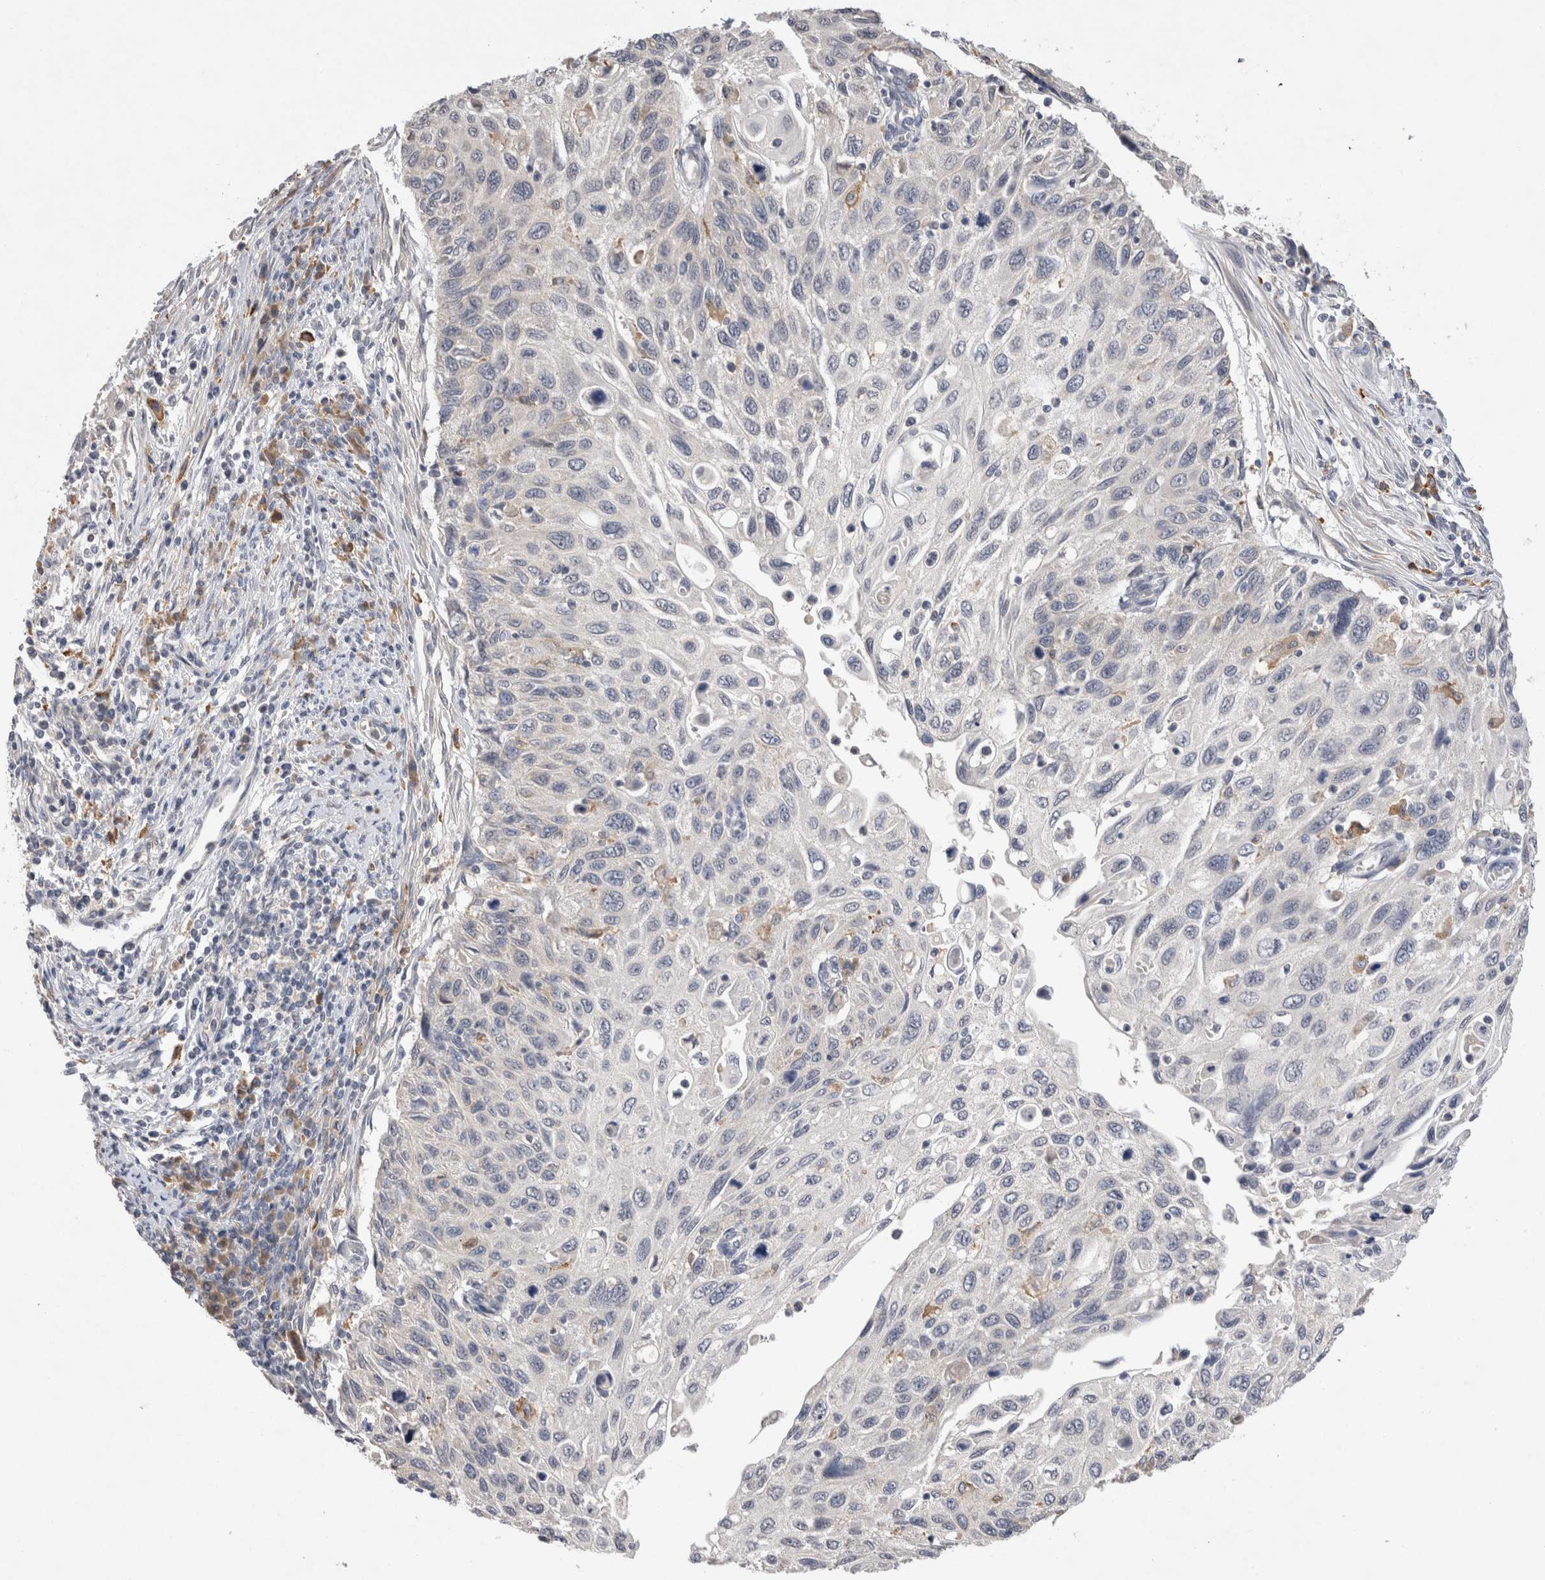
{"staining": {"intensity": "negative", "quantity": "none", "location": "none"}, "tissue": "cervical cancer", "cell_type": "Tumor cells", "image_type": "cancer", "snomed": [{"axis": "morphology", "description": "Squamous cell carcinoma, NOS"}, {"axis": "topography", "description": "Cervix"}], "caption": "An immunohistochemistry (IHC) image of cervical squamous cell carcinoma is shown. There is no staining in tumor cells of cervical squamous cell carcinoma.", "gene": "VSIG4", "patient": {"sex": "female", "age": 70}}